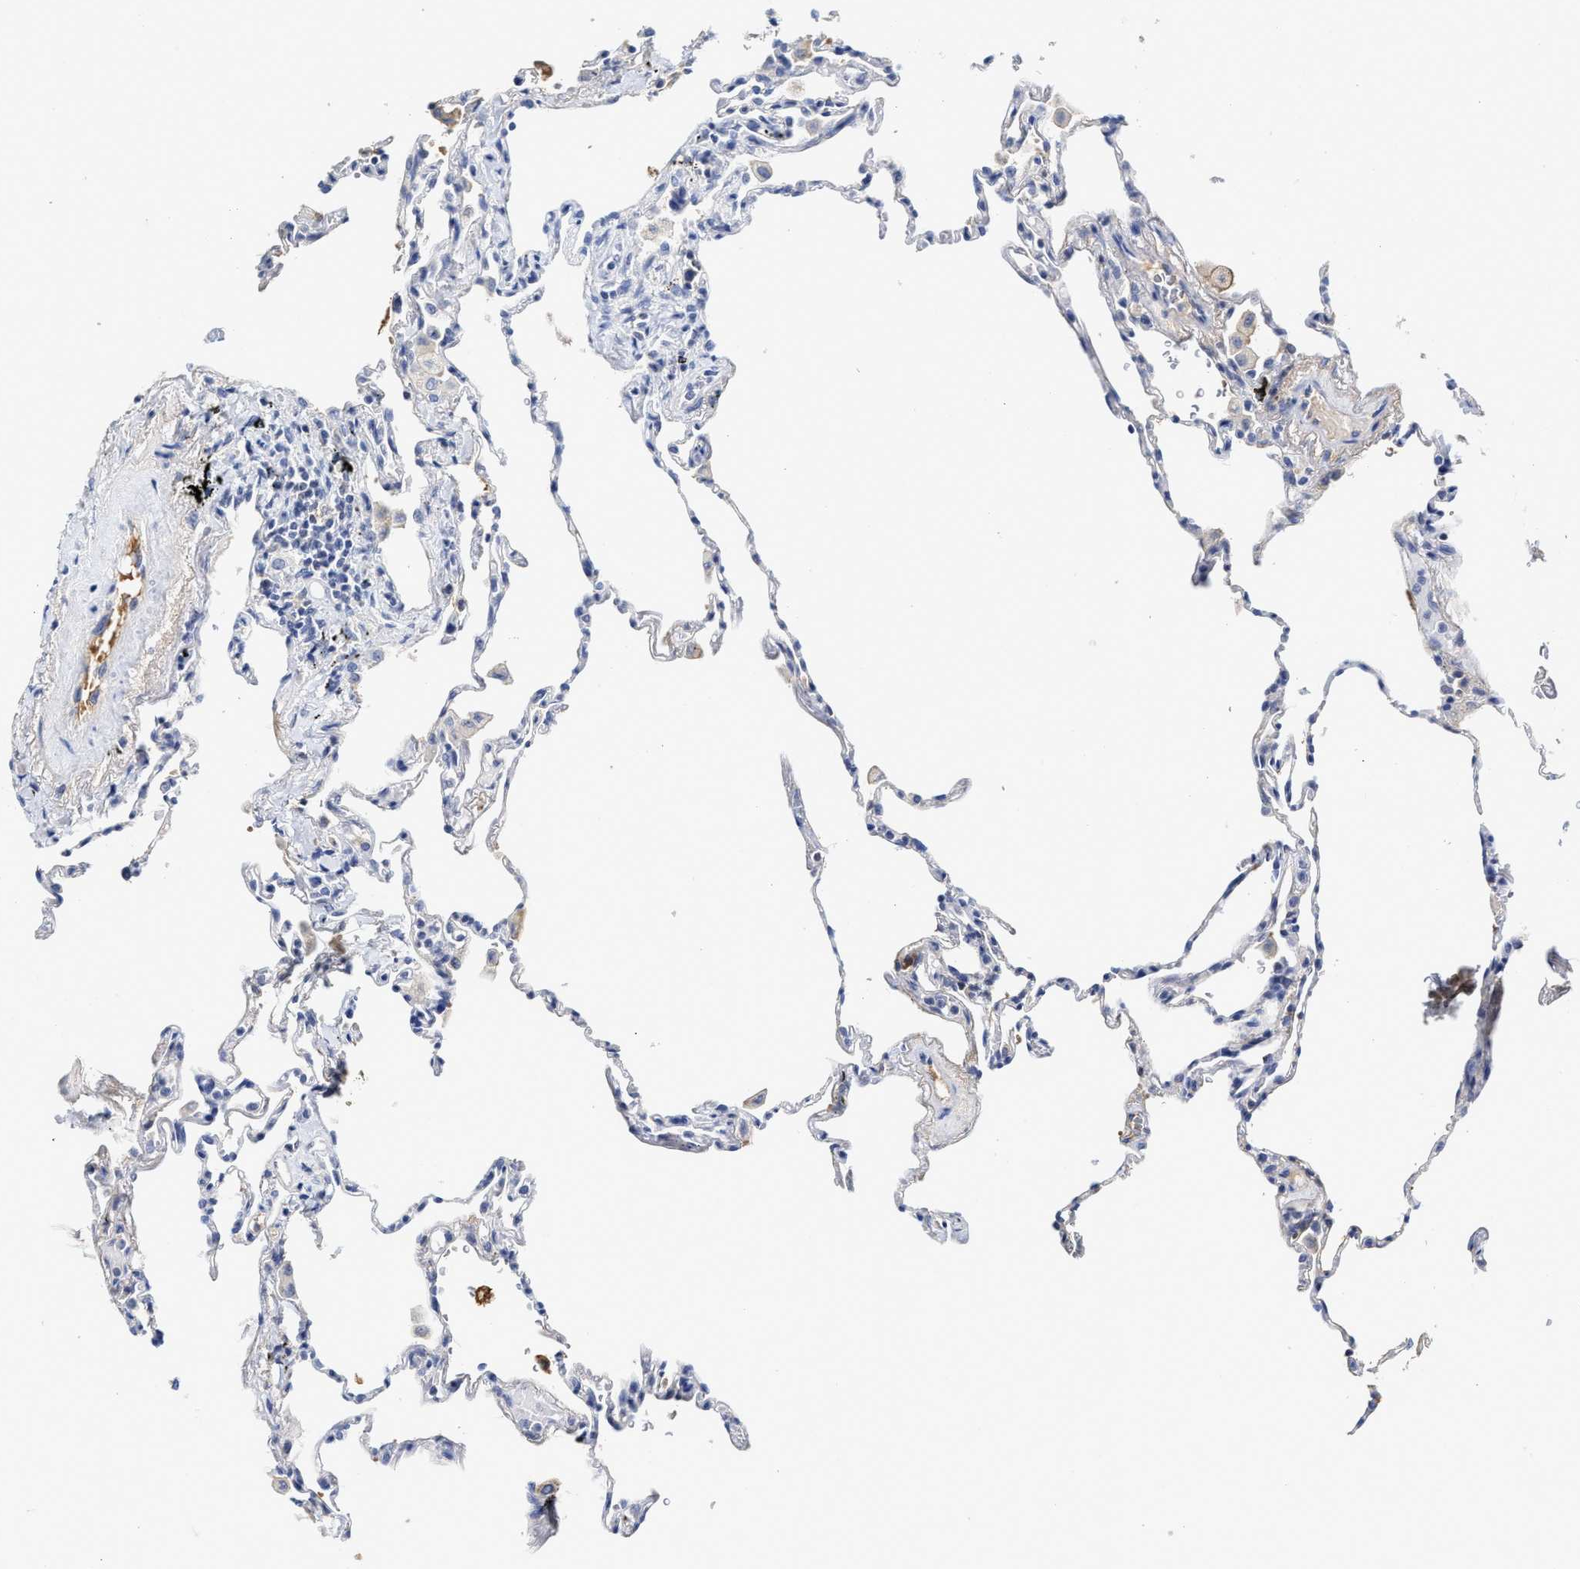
{"staining": {"intensity": "negative", "quantity": "none", "location": "none"}, "tissue": "lung", "cell_type": "Alveolar cells", "image_type": "normal", "snomed": [{"axis": "morphology", "description": "Normal tissue, NOS"}, {"axis": "topography", "description": "Lung"}], "caption": "There is no significant staining in alveolar cells of lung. (DAB (3,3'-diaminobenzidine) IHC with hematoxylin counter stain).", "gene": "C2", "patient": {"sex": "male", "age": 59}}